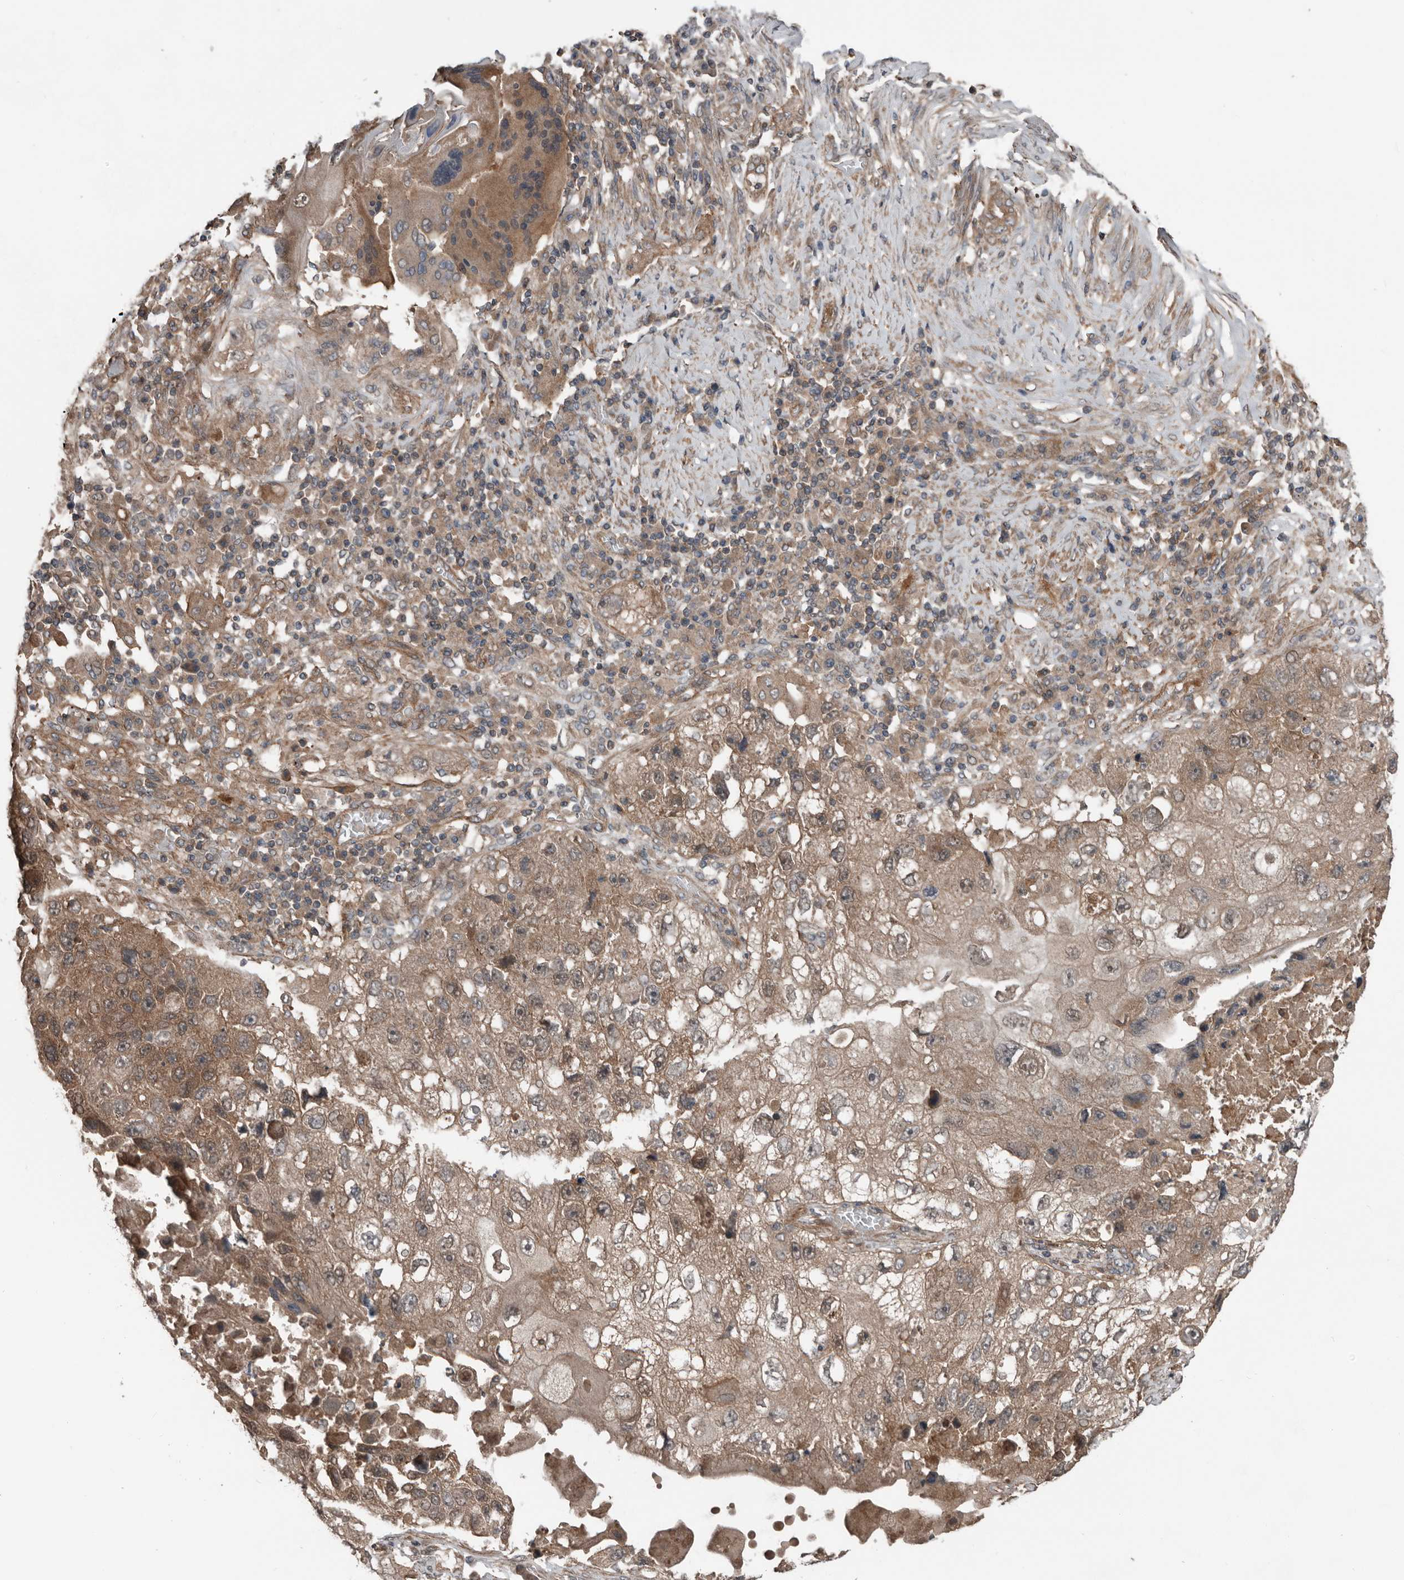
{"staining": {"intensity": "moderate", "quantity": ">75%", "location": "cytoplasmic/membranous"}, "tissue": "lung cancer", "cell_type": "Tumor cells", "image_type": "cancer", "snomed": [{"axis": "morphology", "description": "Squamous cell carcinoma, NOS"}, {"axis": "topography", "description": "Lung"}], "caption": "This micrograph exhibits immunohistochemistry (IHC) staining of lung squamous cell carcinoma, with medium moderate cytoplasmic/membranous positivity in about >75% of tumor cells.", "gene": "DNAJB4", "patient": {"sex": "male", "age": 61}}